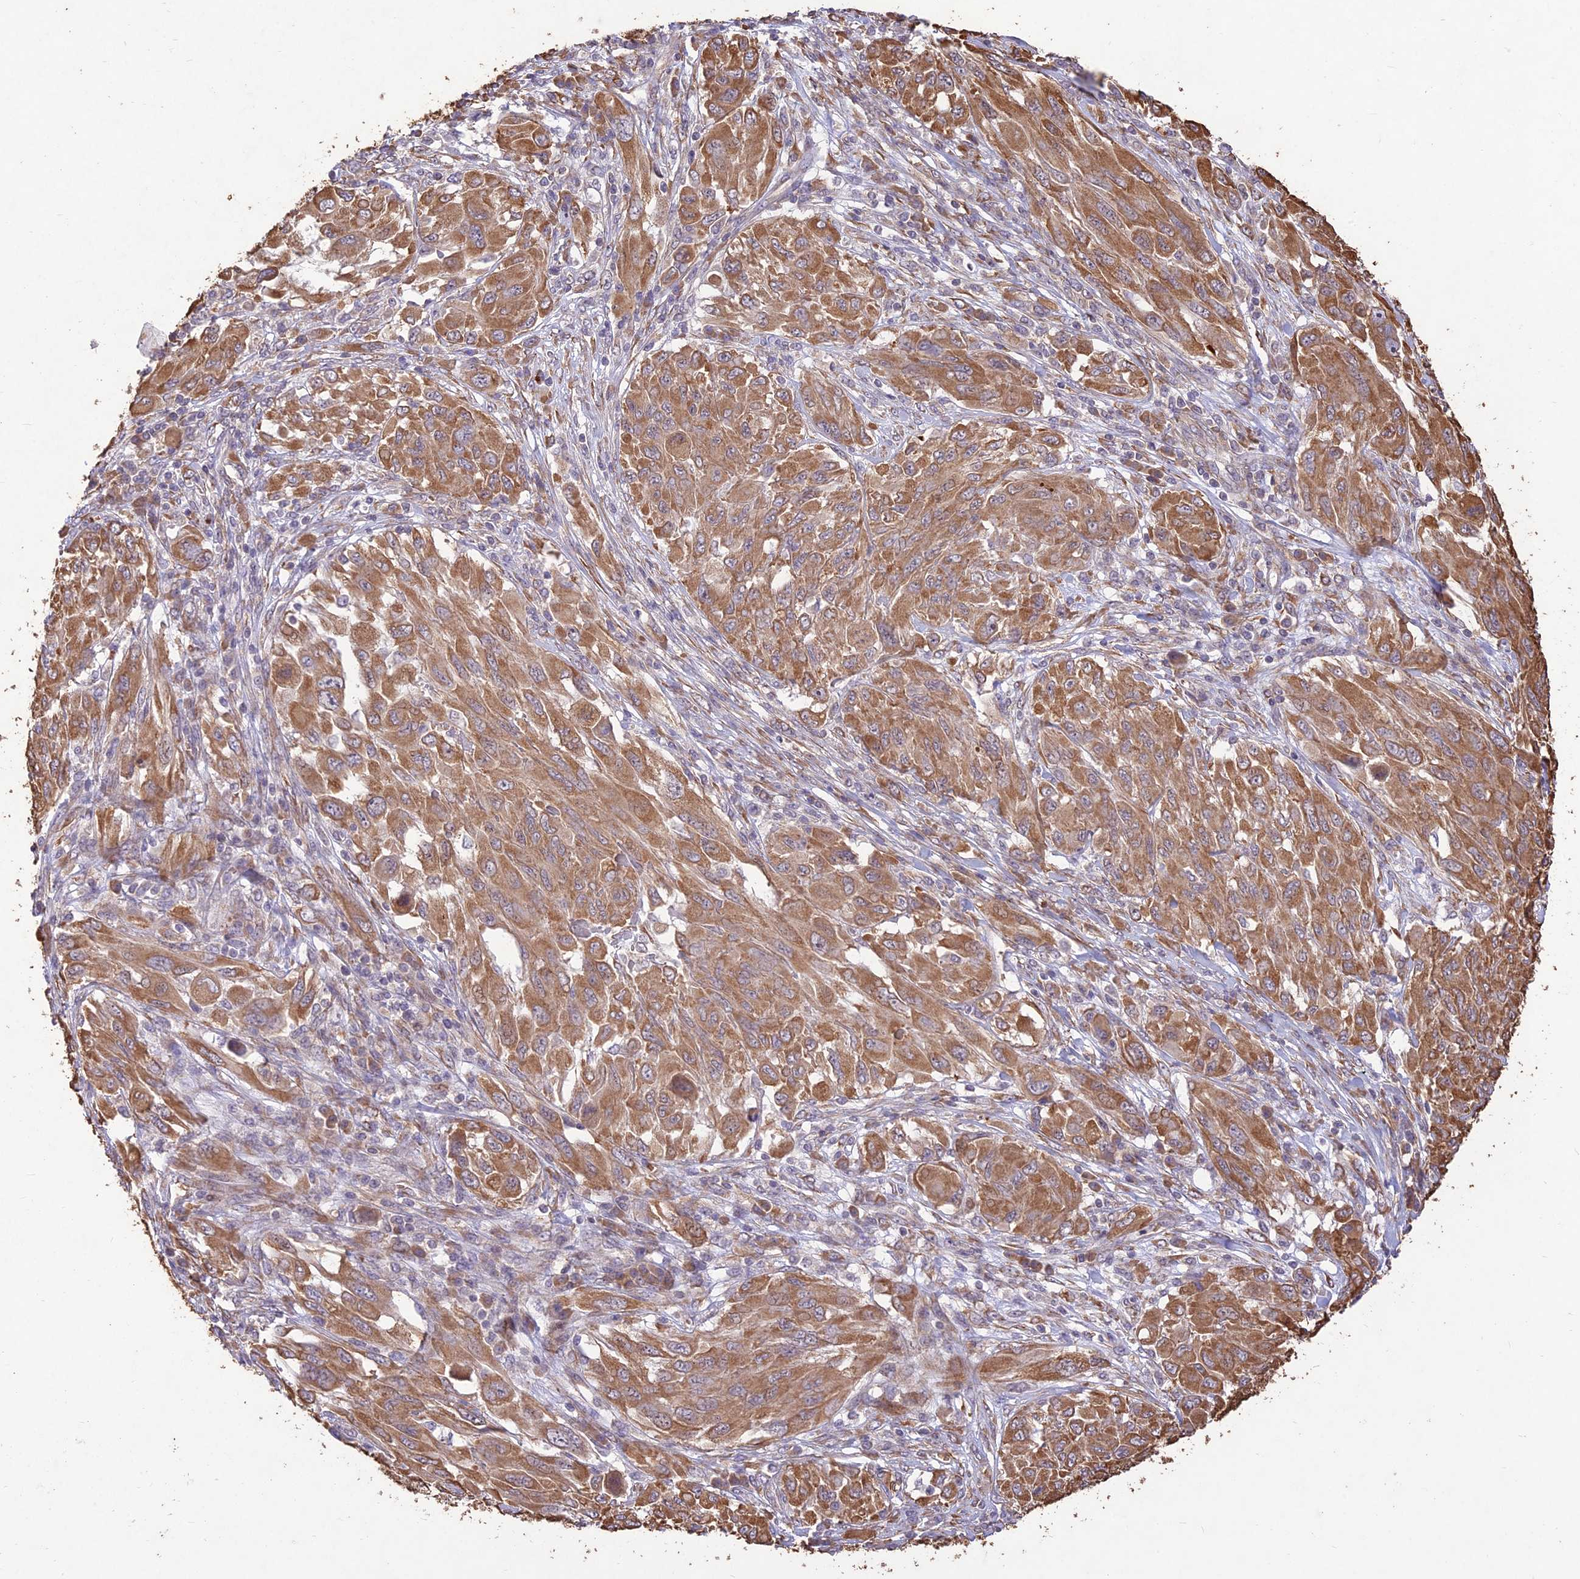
{"staining": {"intensity": "moderate", "quantity": ">75%", "location": "cytoplasmic/membranous"}, "tissue": "melanoma", "cell_type": "Tumor cells", "image_type": "cancer", "snomed": [{"axis": "morphology", "description": "Malignant melanoma, NOS"}, {"axis": "topography", "description": "Skin"}], "caption": "Tumor cells reveal medium levels of moderate cytoplasmic/membranous staining in about >75% of cells in human melanoma.", "gene": "PPP1R11", "patient": {"sex": "female", "age": 91}}